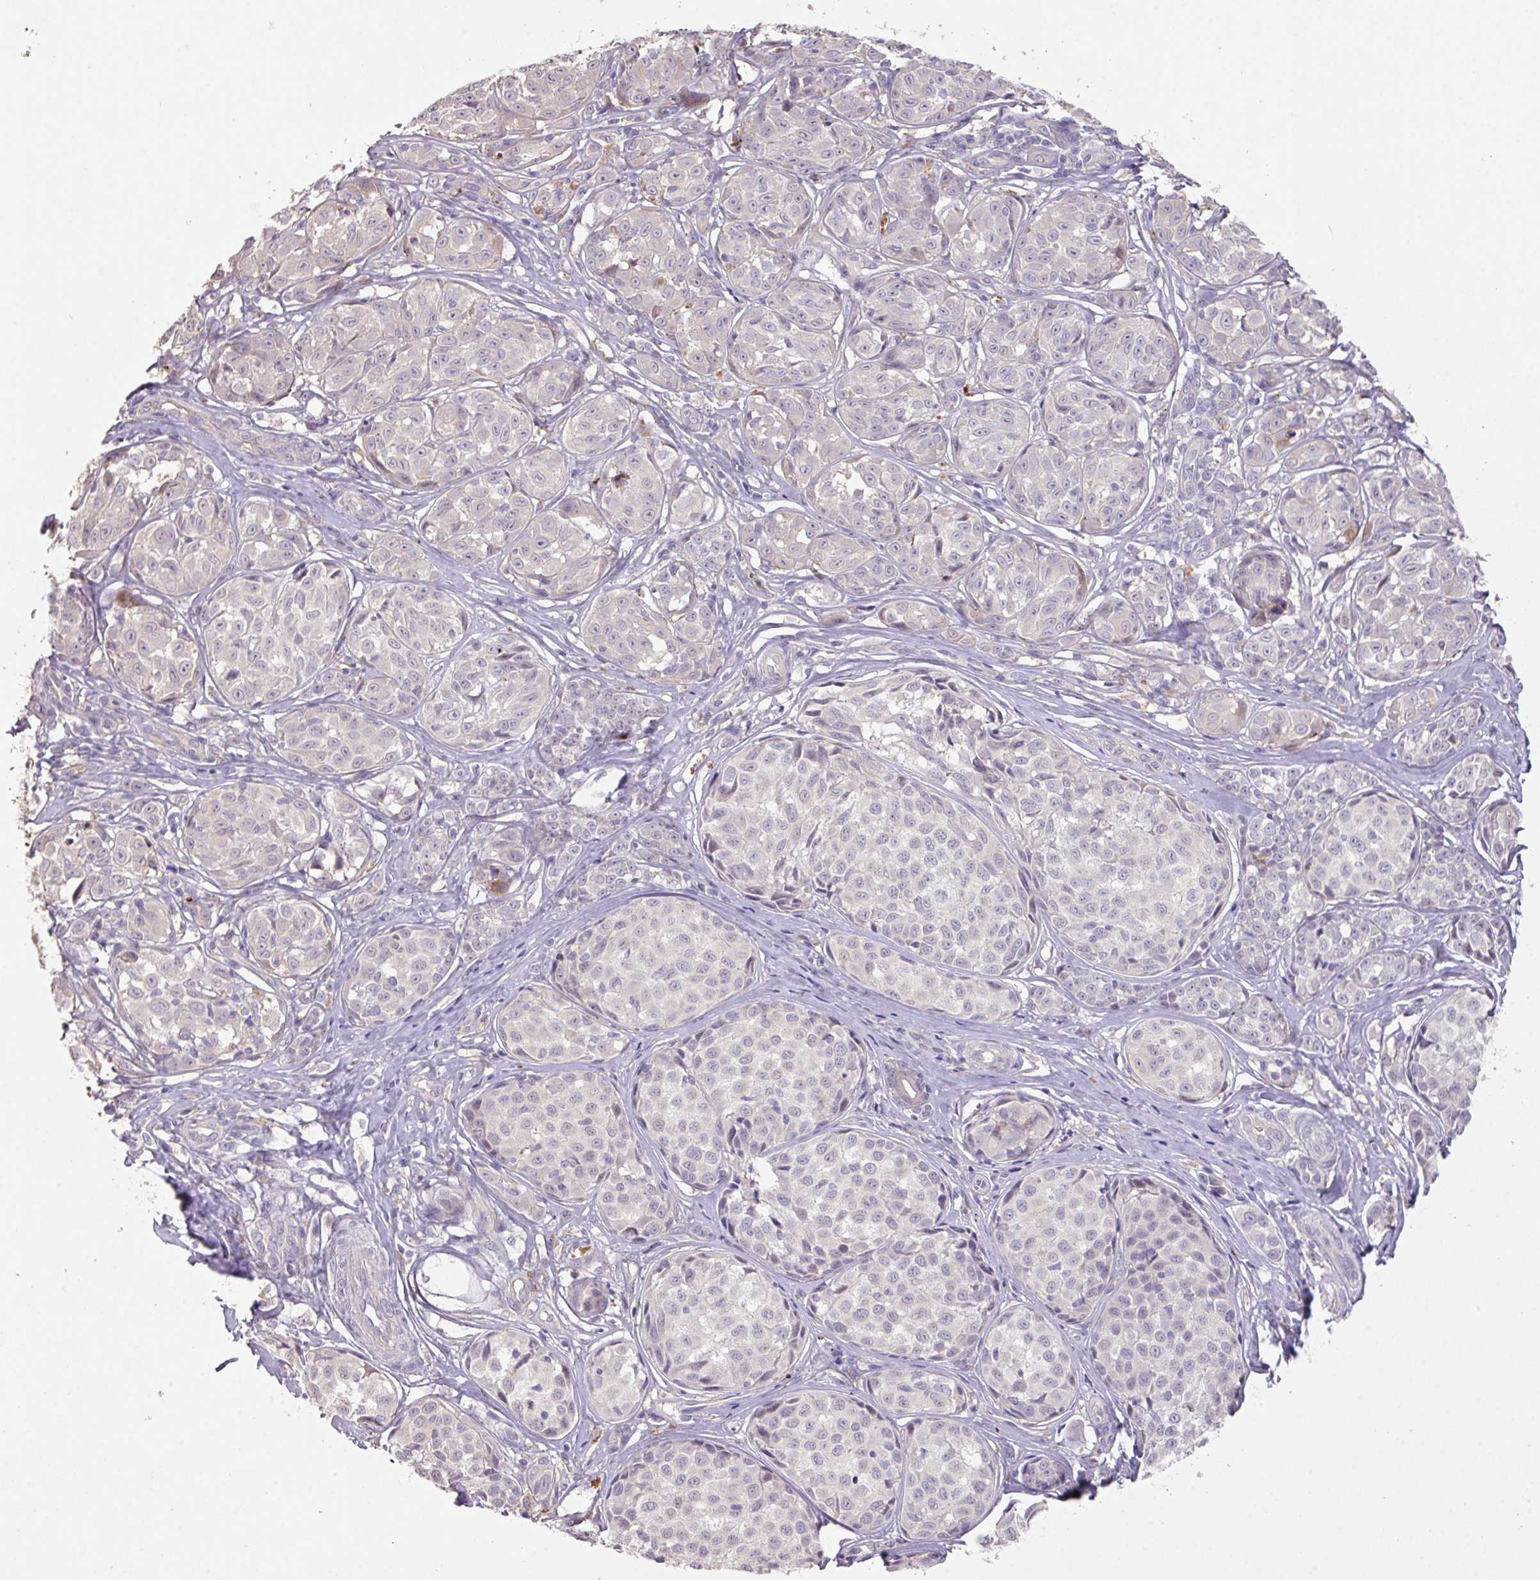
{"staining": {"intensity": "negative", "quantity": "none", "location": "none"}, "tissue": "melanoma", "cell_type": "Tumor cells", "image_type": "cancer", "snomed": [{"axis": "morphology", "description": "Malignant melanoma, NOS"}, {"axis": "topography", "description": "Skin"}], "caption": "The immunohistochemistry (IHC) histopathology image has no significant expression in tumor cells of melanoma tissue.", "gene": "PRADC1", "patient": {"sex": "female", "age": 35}}